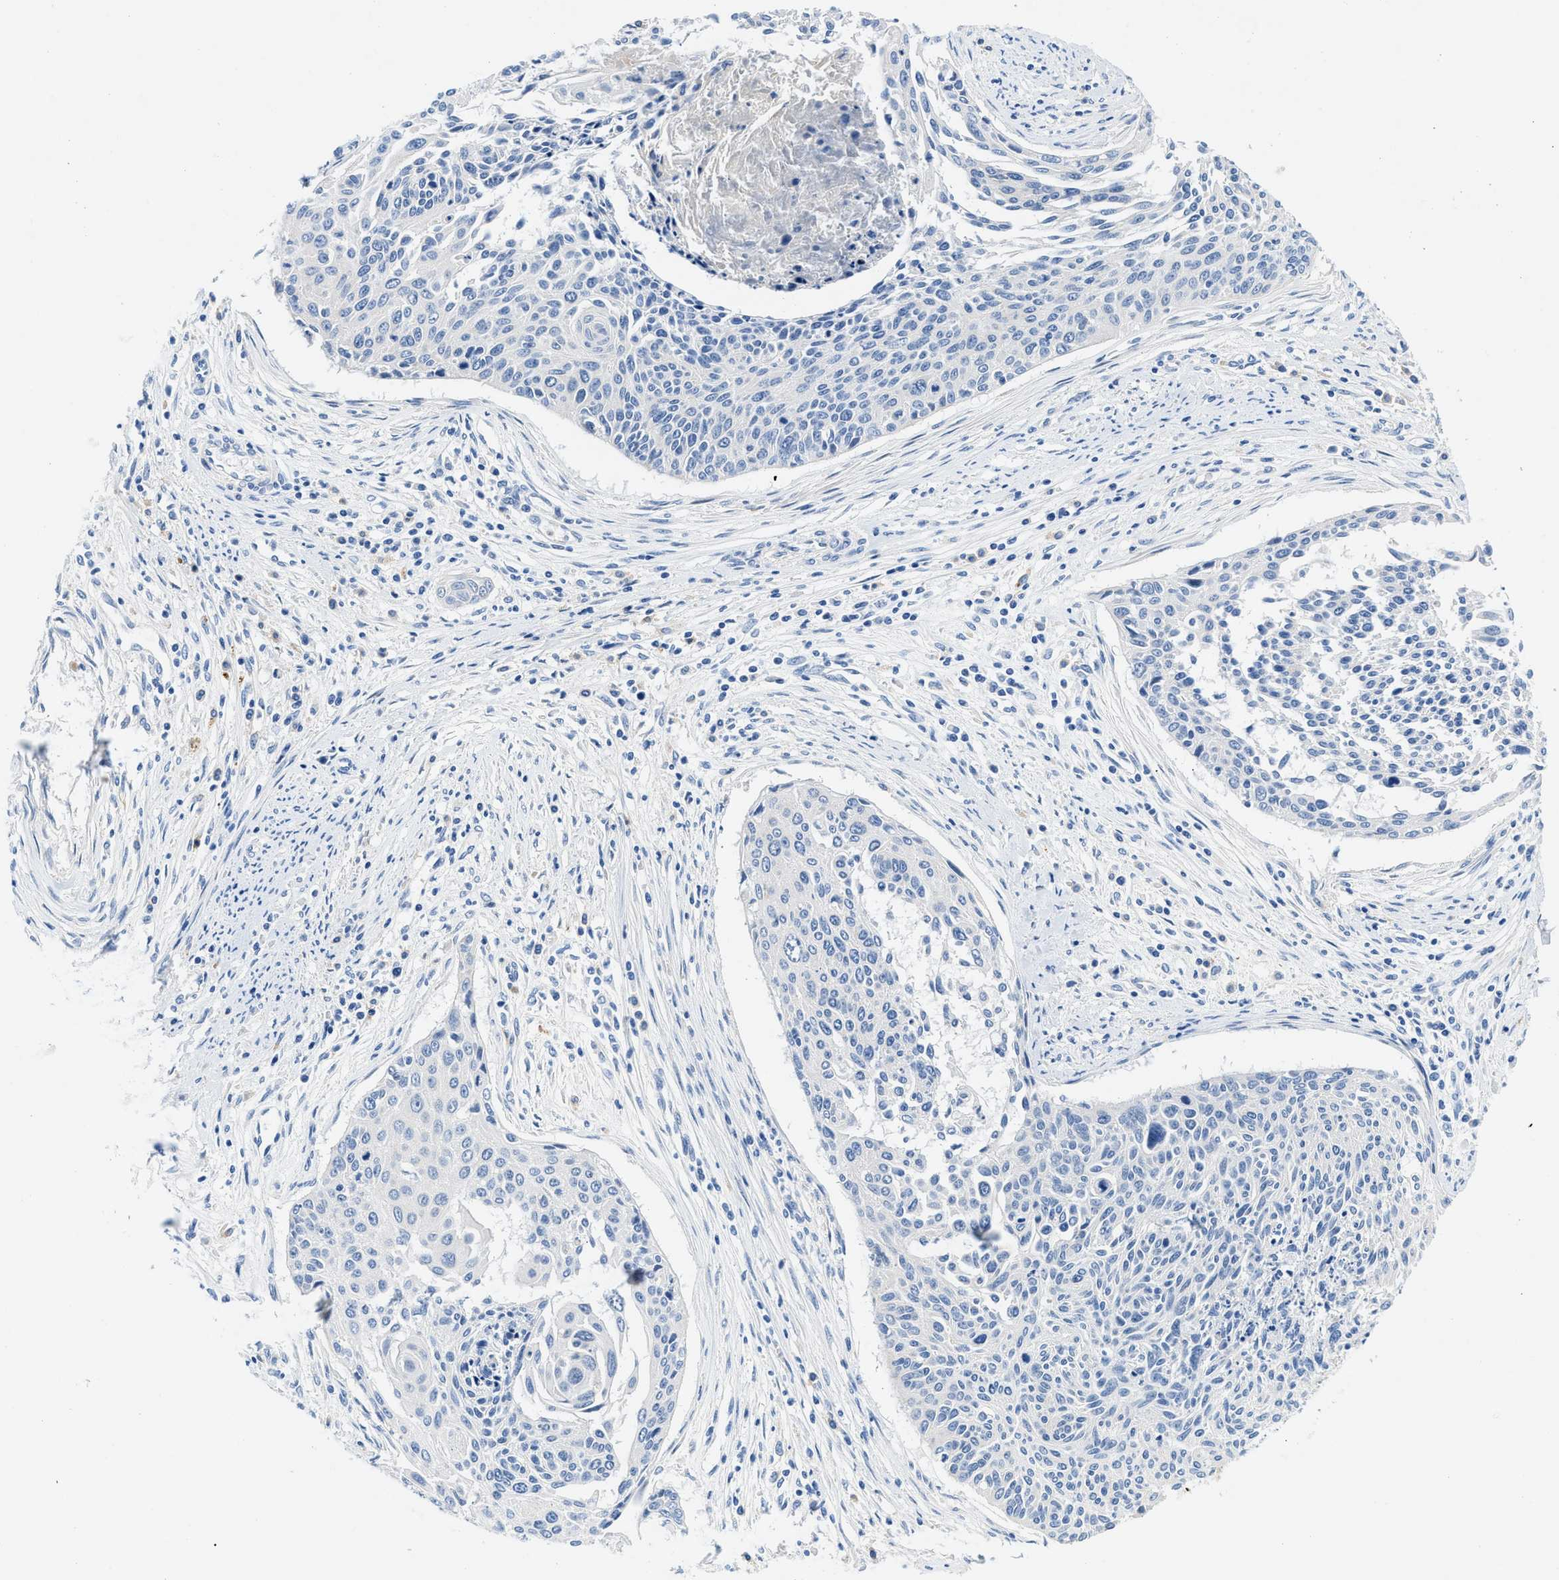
{"staining": {"intensity": "negative", "quantity": "none", "location": "none"}, "tissue": "cervical cancer", "cell_type": "Tumor cells", "image_type": "cancer", "snomed": [{"axis": "morphology", "description": "Squamous cell carcinoma, NOS"}, {"axis": "topography", "description": "Cervix"}], "caption": "IHC micrograph of neoplastic tissue: squamous cell carcinoma (cervical) stained with DAB exhibits no significant protein expression in tumor cells.", "gene": "ADGRE3", "patient": {"sex": "female", "age": 55}}